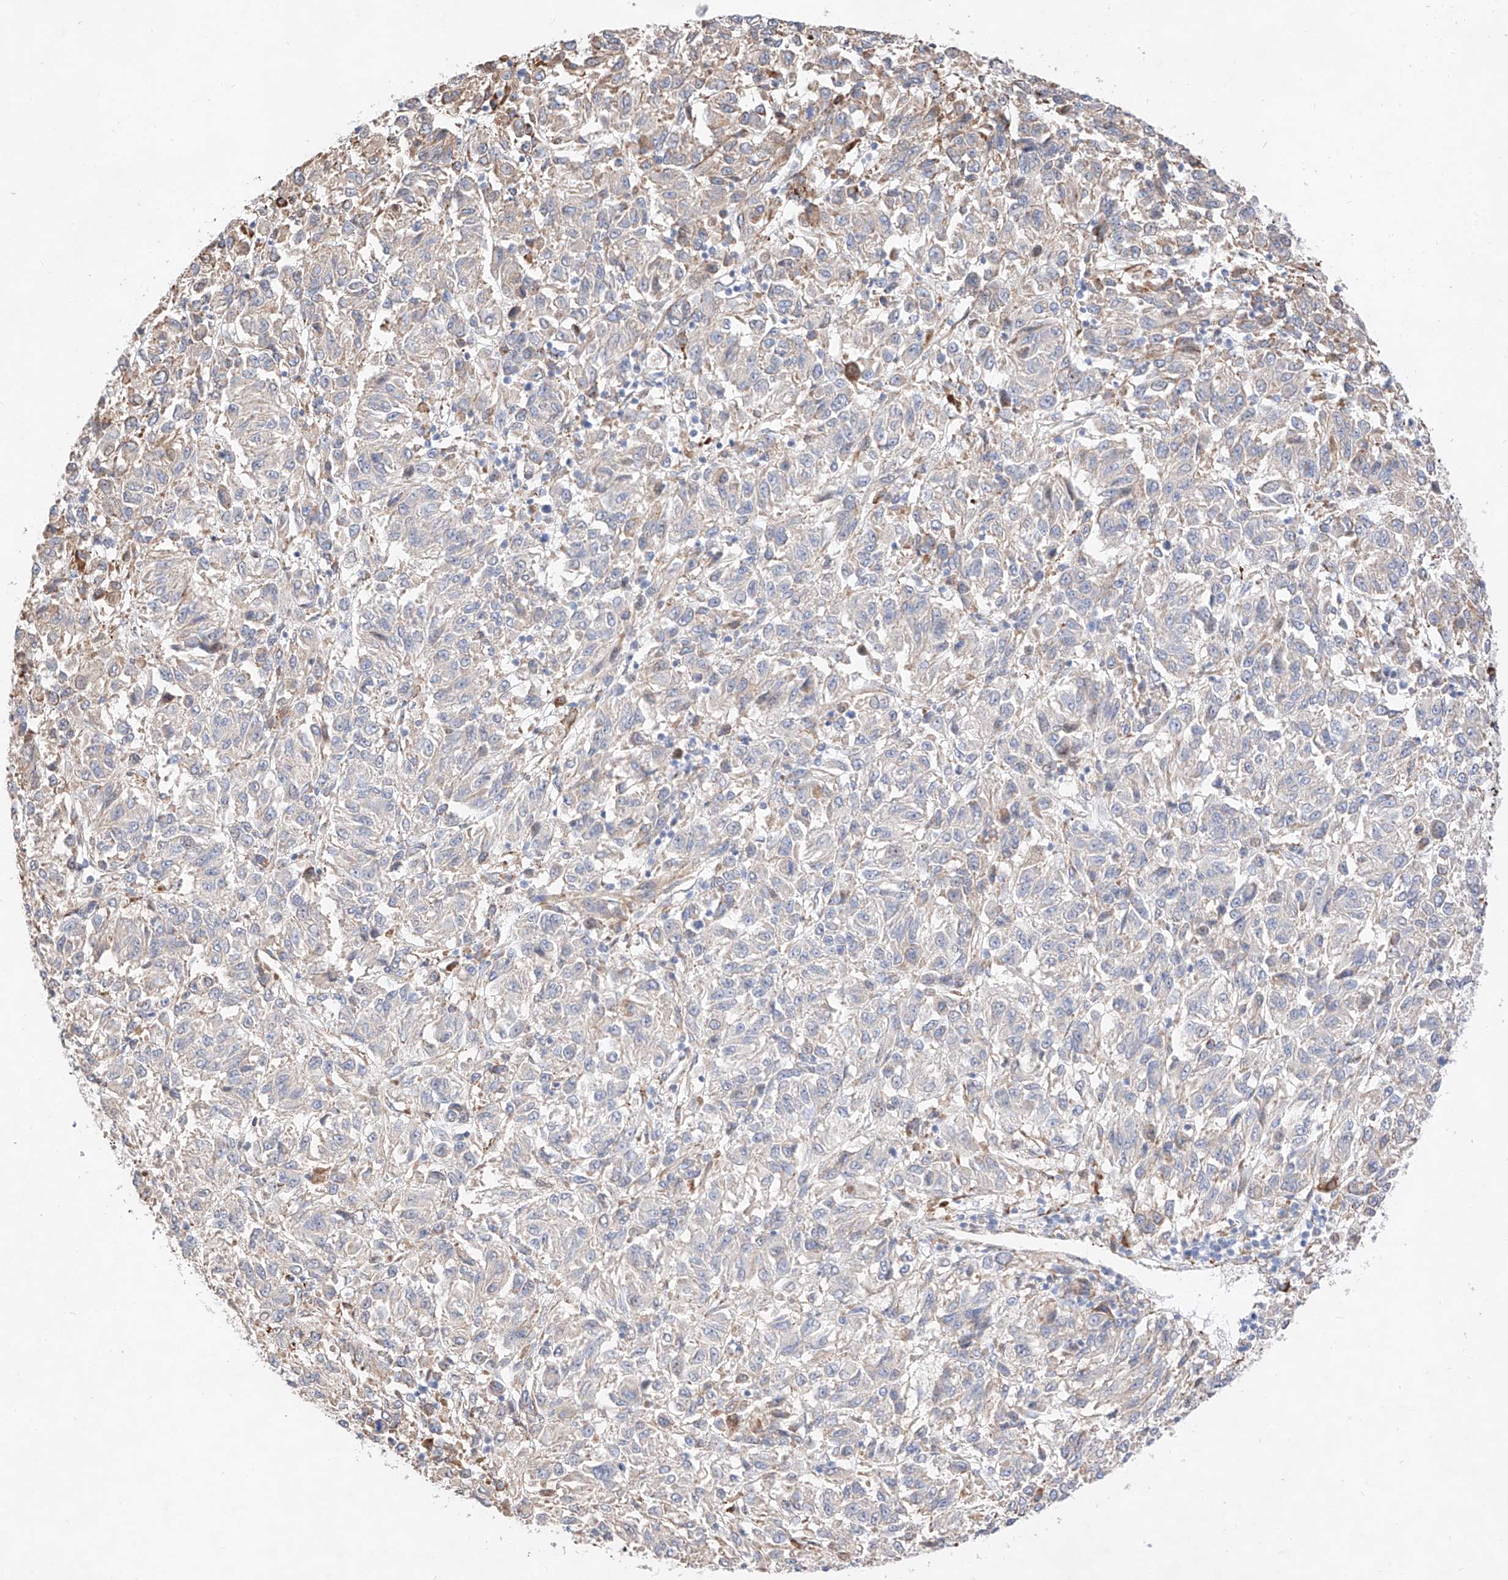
{"staining": {"intensity": "weak", "quantity": "<25%", "location": "cytoplasmic/membranous"}, "tissue": "melanoma", "cell_type": "Tumor cells", "image_type": "cancer", "snomed": [{"axis": "morphology", "description": "Malignant melanoma, Metastatic site"}, {"axis": "topography", "description": "Lung"}], "caption": "Tumor cells are negative for protein expression in human melanoma. The staining was performed using DAB to visualize the protein expression in brown, while the nuclei were stained in blue with hematoxylin (Magnification: 20x).", "gene": "ATP9B", "patient": {"sex": "male", "age": 64}}